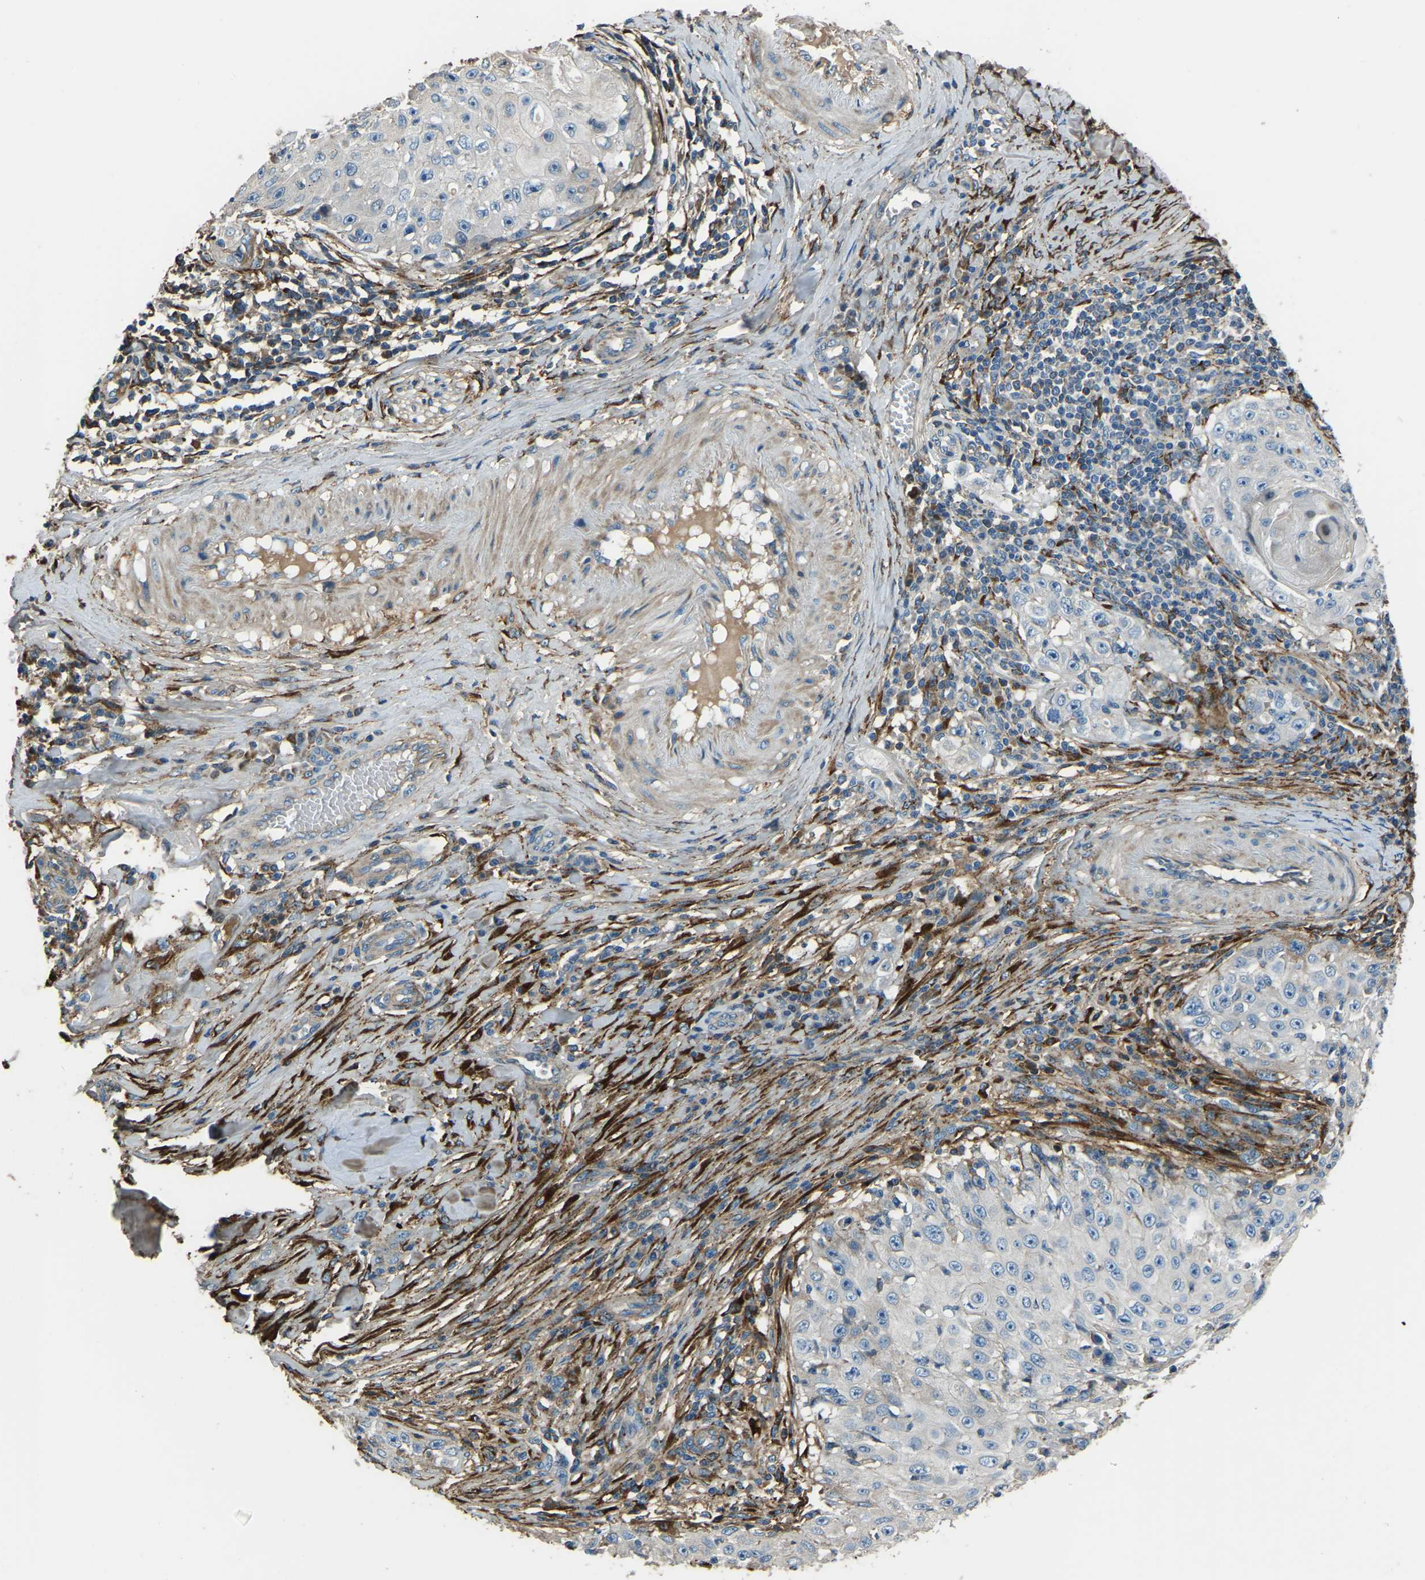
{"staining": {"intensity": "negative", "quantity": "none", "location": "none"}, "tissue": "skin cancer", "cell_type": "Tumor cells", "image_type": "cancer", "snomed": [{"axis": "morphology", "description": "Squamous cell carcinoma, NOS"}, {"axis": "topography", "description": "Skin"}], "caption": "A high-resolution photomicrograph shows immunohistochemistry staining of skin cancer, which shows no significant positivity in tumor cells.", "gene": "COL3A1", "patient": {"sex": "male", "age": 86}}